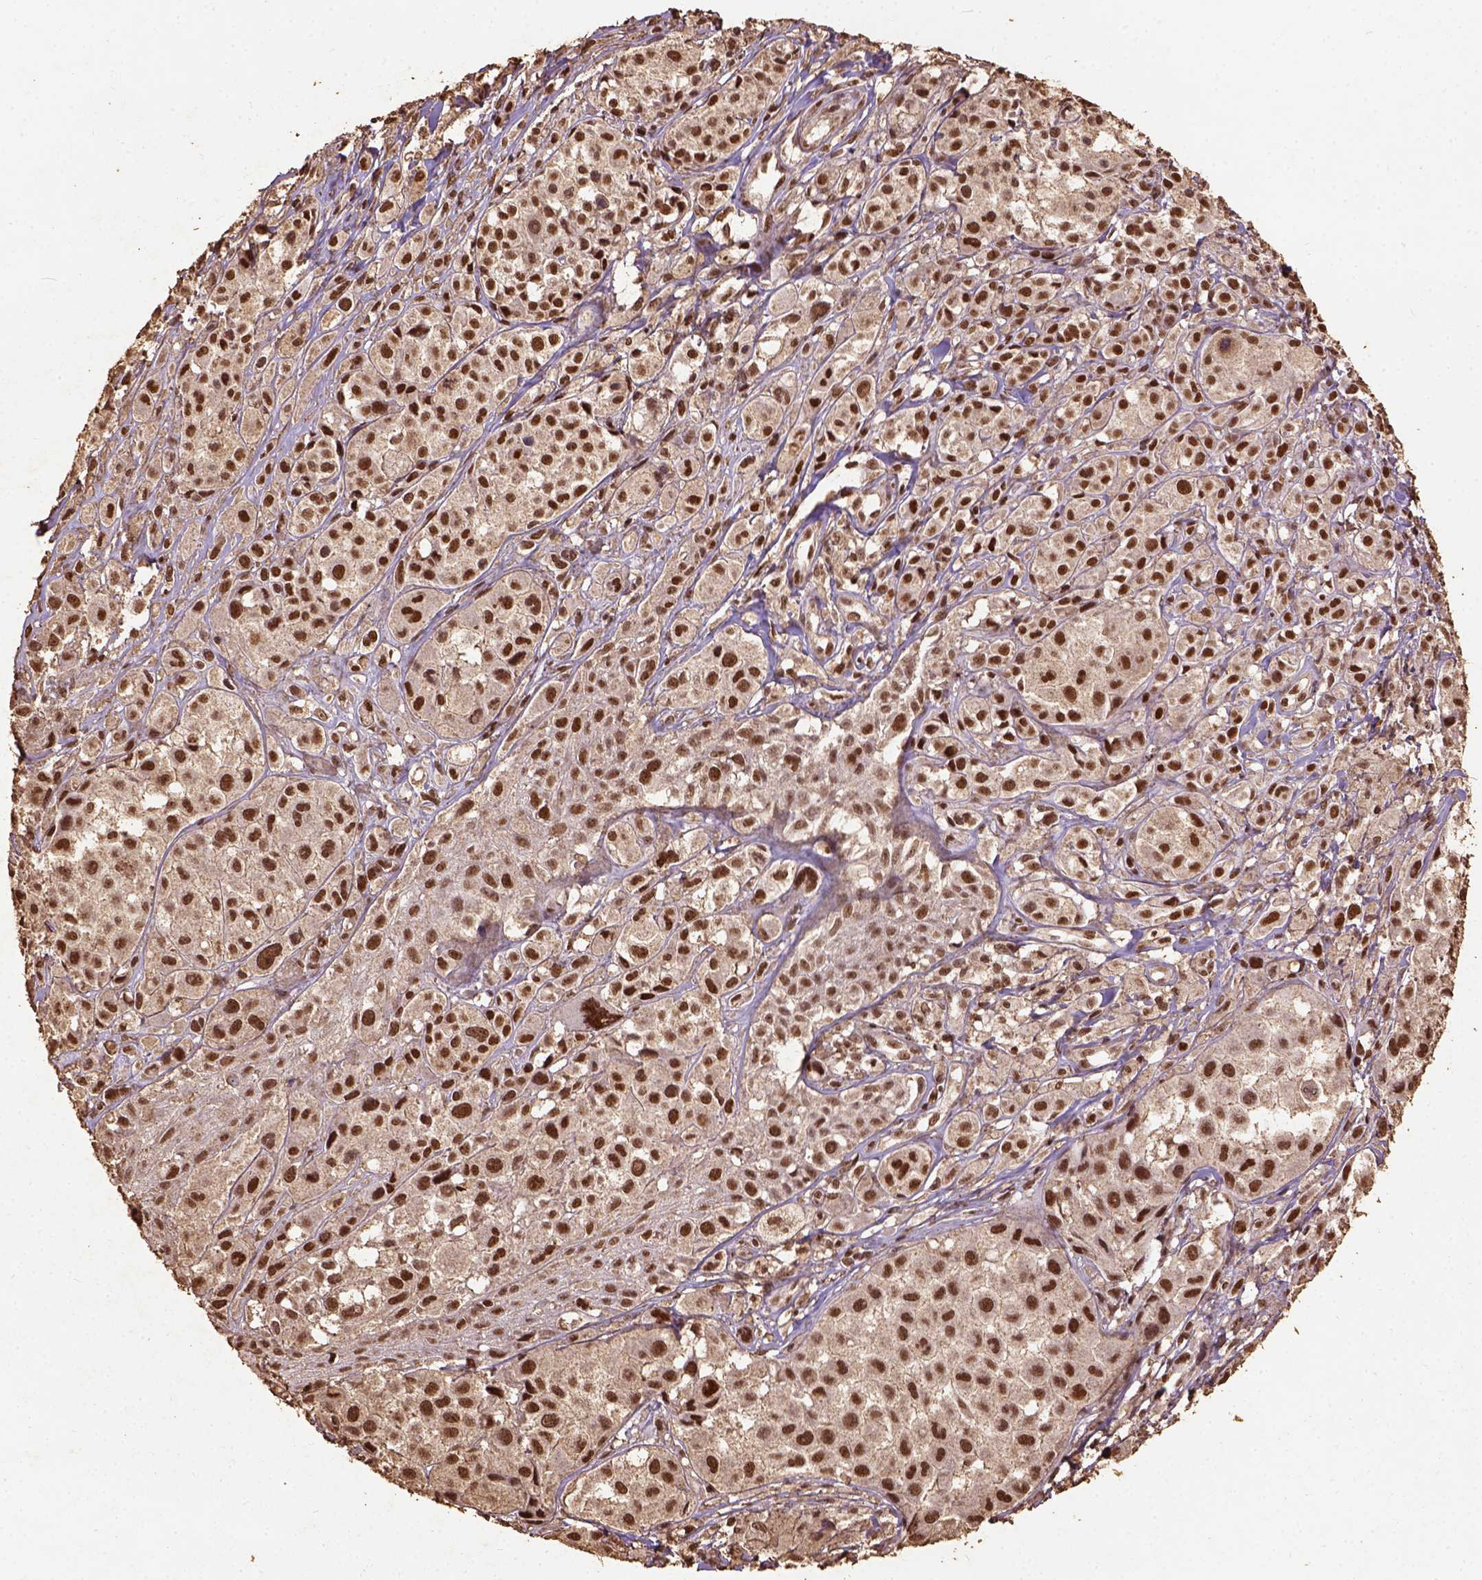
{"staining": {"intensity": "strong", "quantity": ">75%", "location": "nuclear"}, "tissue": "melanoma", "cell_type": "Tumor cells", "image_type": "cancer", "snomed": [{"axis": "morphology", "description": "Malignant melanoma, NOS"}, {"axis": "topography", "description": "Skin"}], "caption": "Malignant melanoma stained with immunohistochemistry displays strong nuclear positivity in approximately >75% of tumor cells.", "gene": "NACC1", "patient": {"sex": "male", "age": 77}}